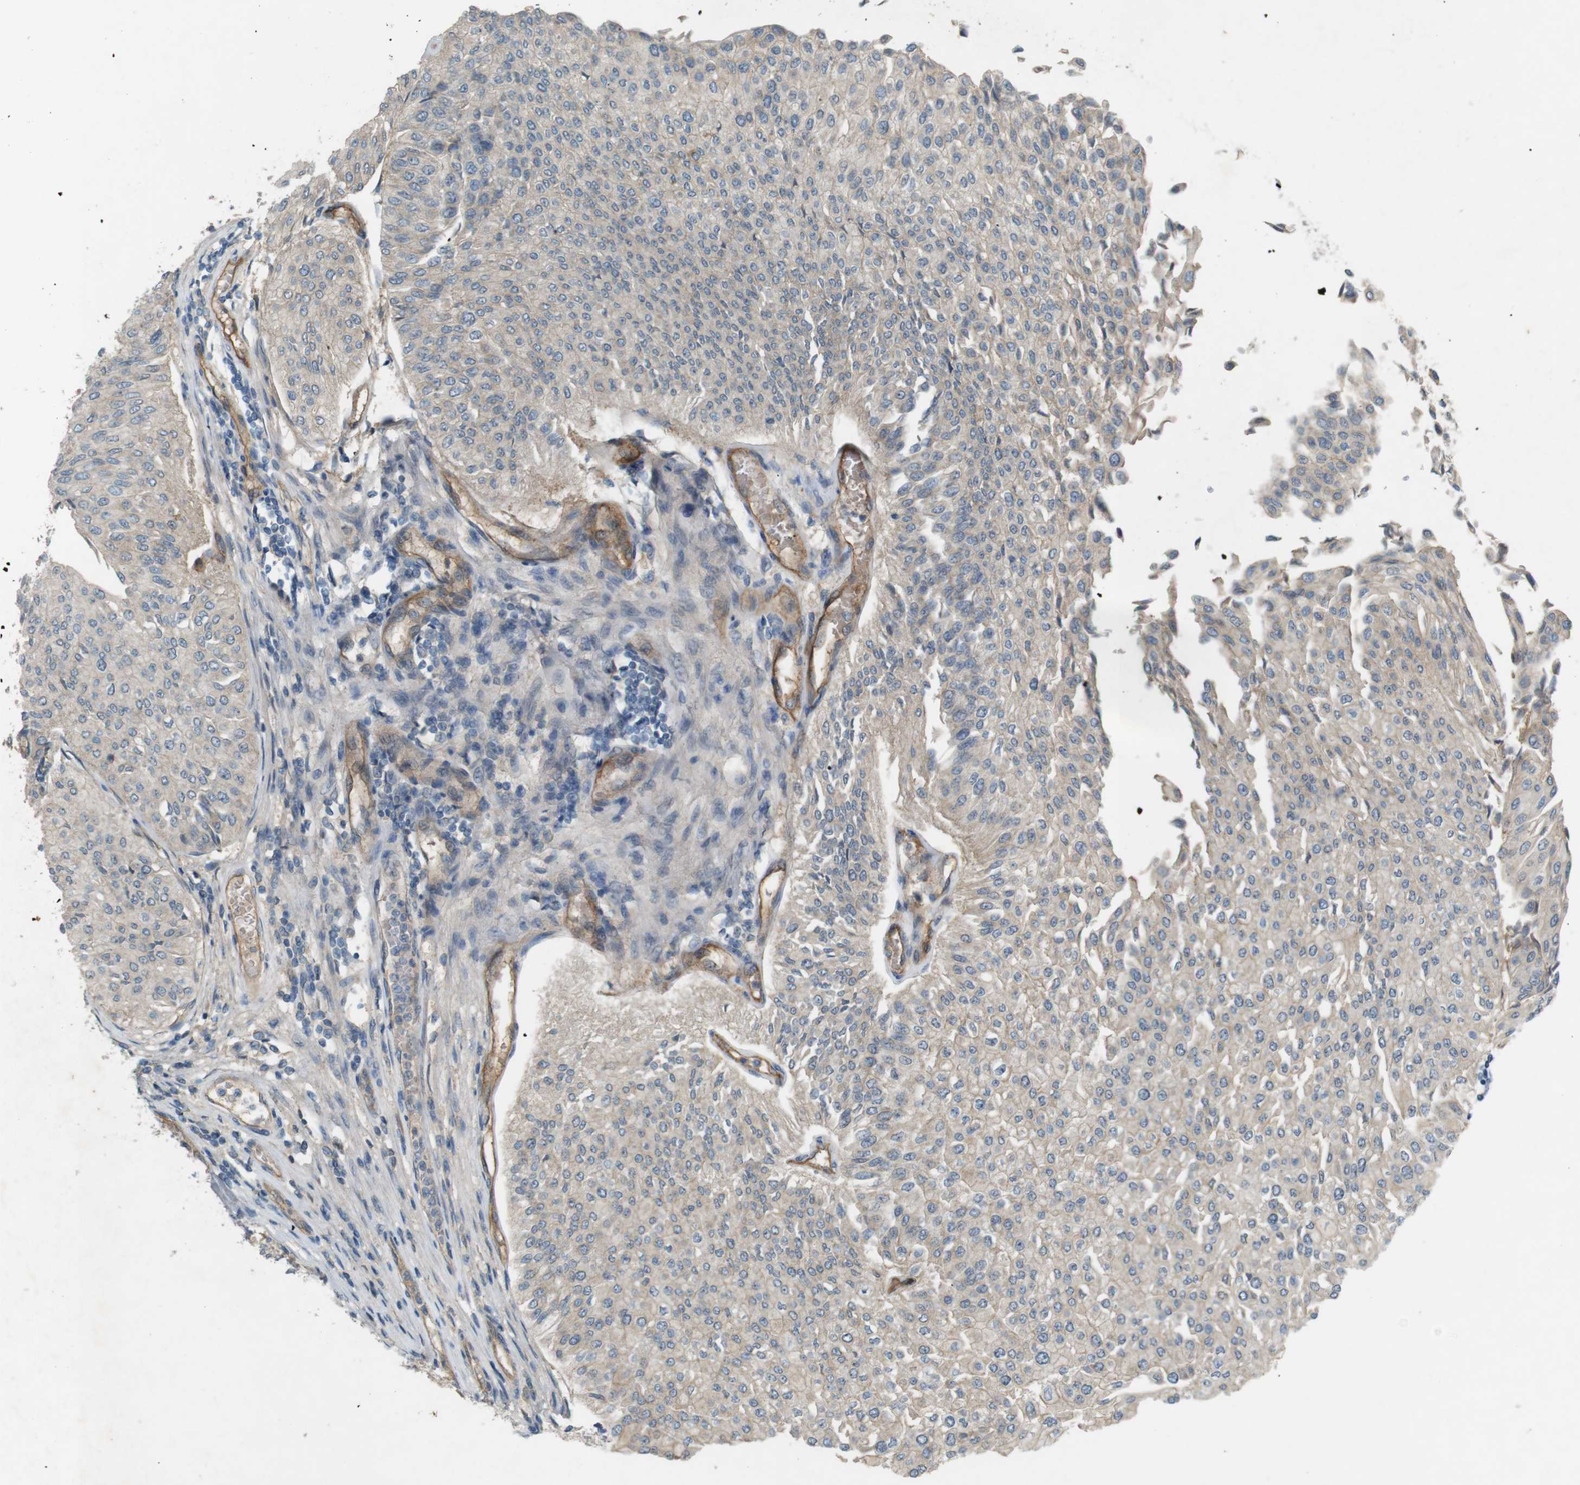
{"staining": {"intensity": "weak", "quantity": "<25%", "location": "cytoplasmic/membranous"}, "tissue": "urothelial cancer", "cell_type": "Tumor cells", "image_type": "cancer", "snomed": [{"axis": "morphology", "description": "Urothelial carcinoma, Low grade"}, {"axis": "topography", "description": "Urinary bladder"}], "caption": "DAB (3,3'-diaminobenzidine) immunohistochemical staining of human urothelial cancer demonstrates no significant positivity in tumor cells.", "gene": "PVR", "patient": {"sex": "male", "age": 67}}